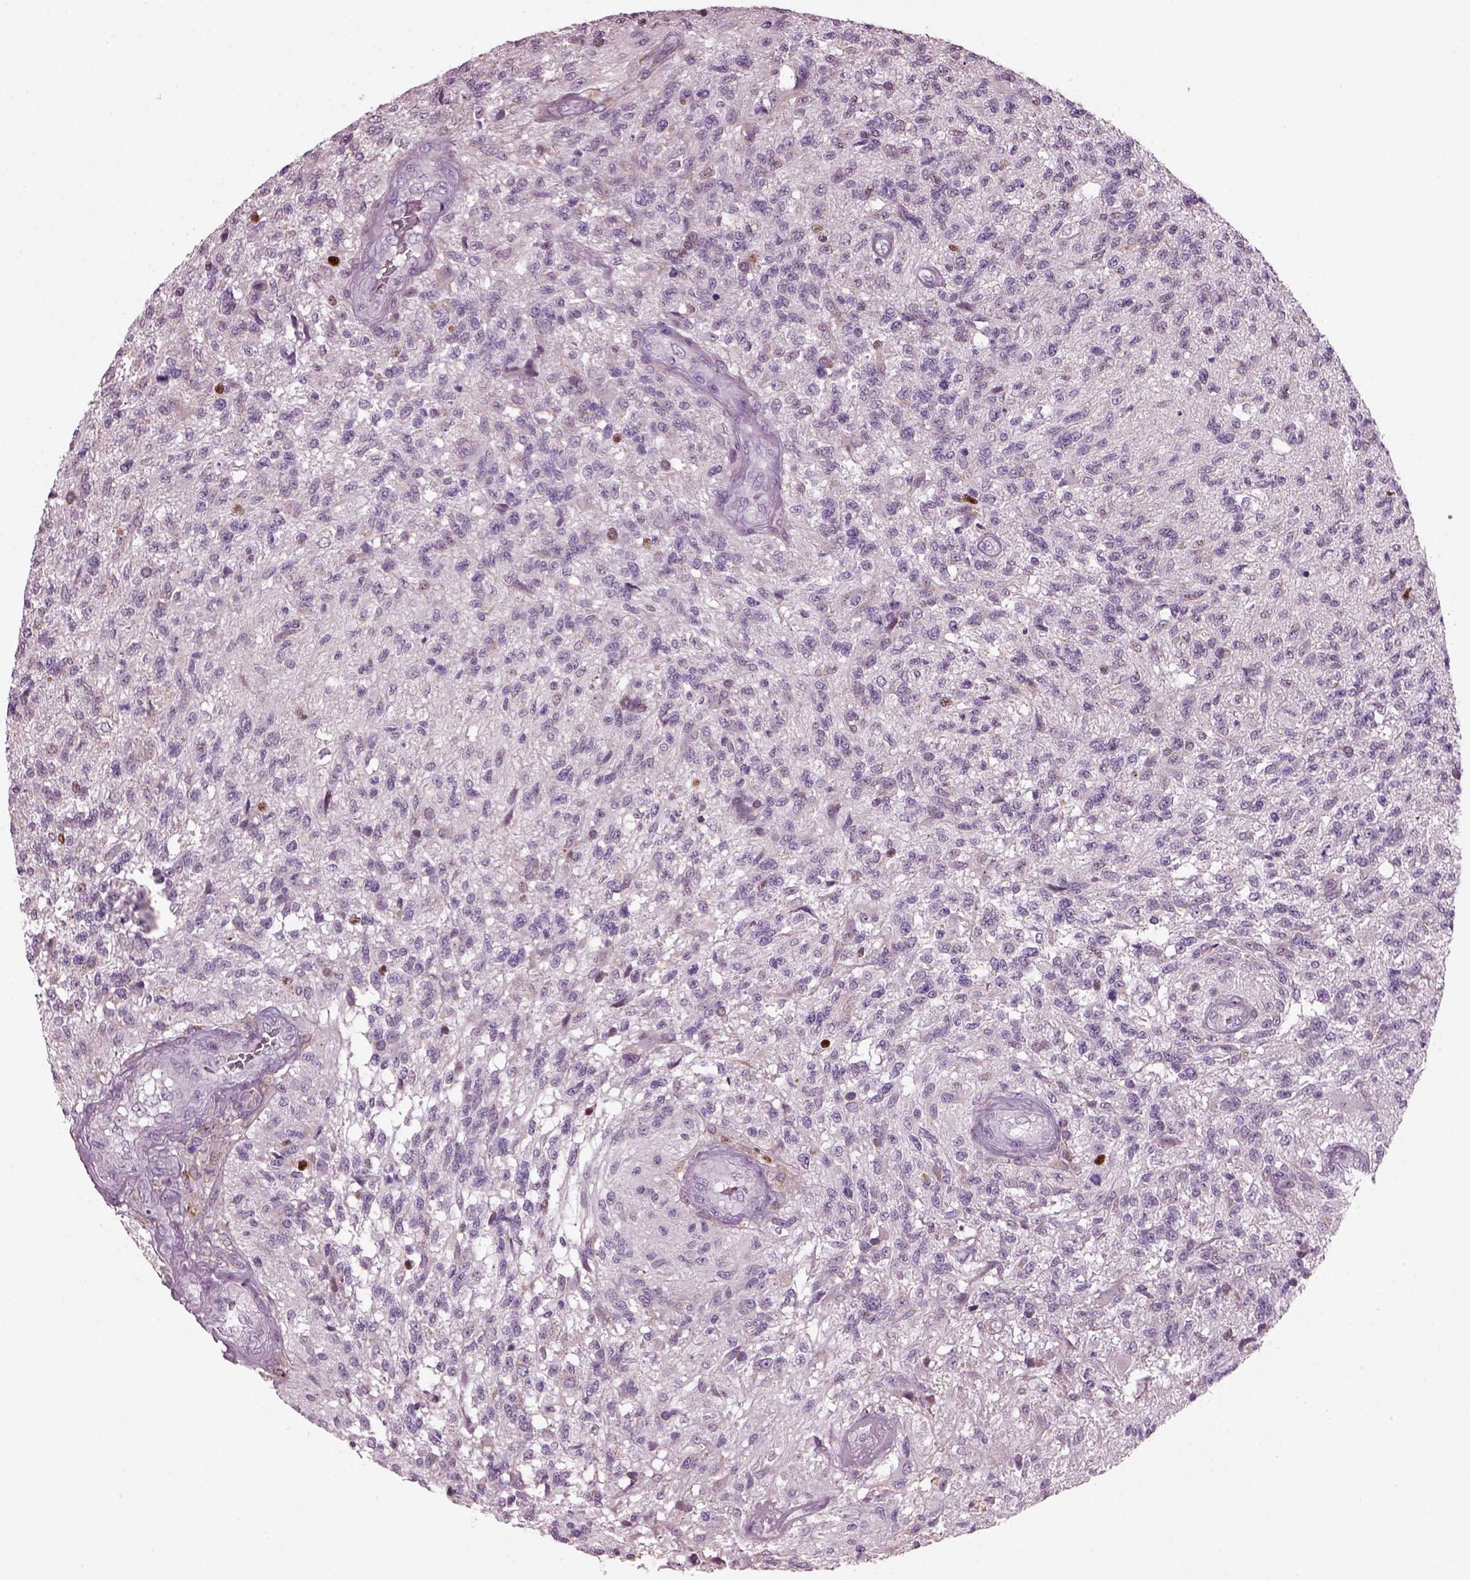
{"staining": {"intensity": "negative", "quantity": "none", "location": "none"}, "tissue": "glioma", "cell_type": "Tumor cells", "image_type": "cancer", "snomed": [{"axis": "morphology", "description": "Glioma, malignant, High grade"}, {"axis": "topography", "description": "Brain"}], "caption": "Glioma was stained to show a protein in brown. There is no significant expression in tumor cells. (Stains: DAB IHC with hematoxylin counter stain, Microscopy: brightfield microscopy at high magnification).", "gene": "PRR9", "patient": {"sex": "male", "age": 56}}